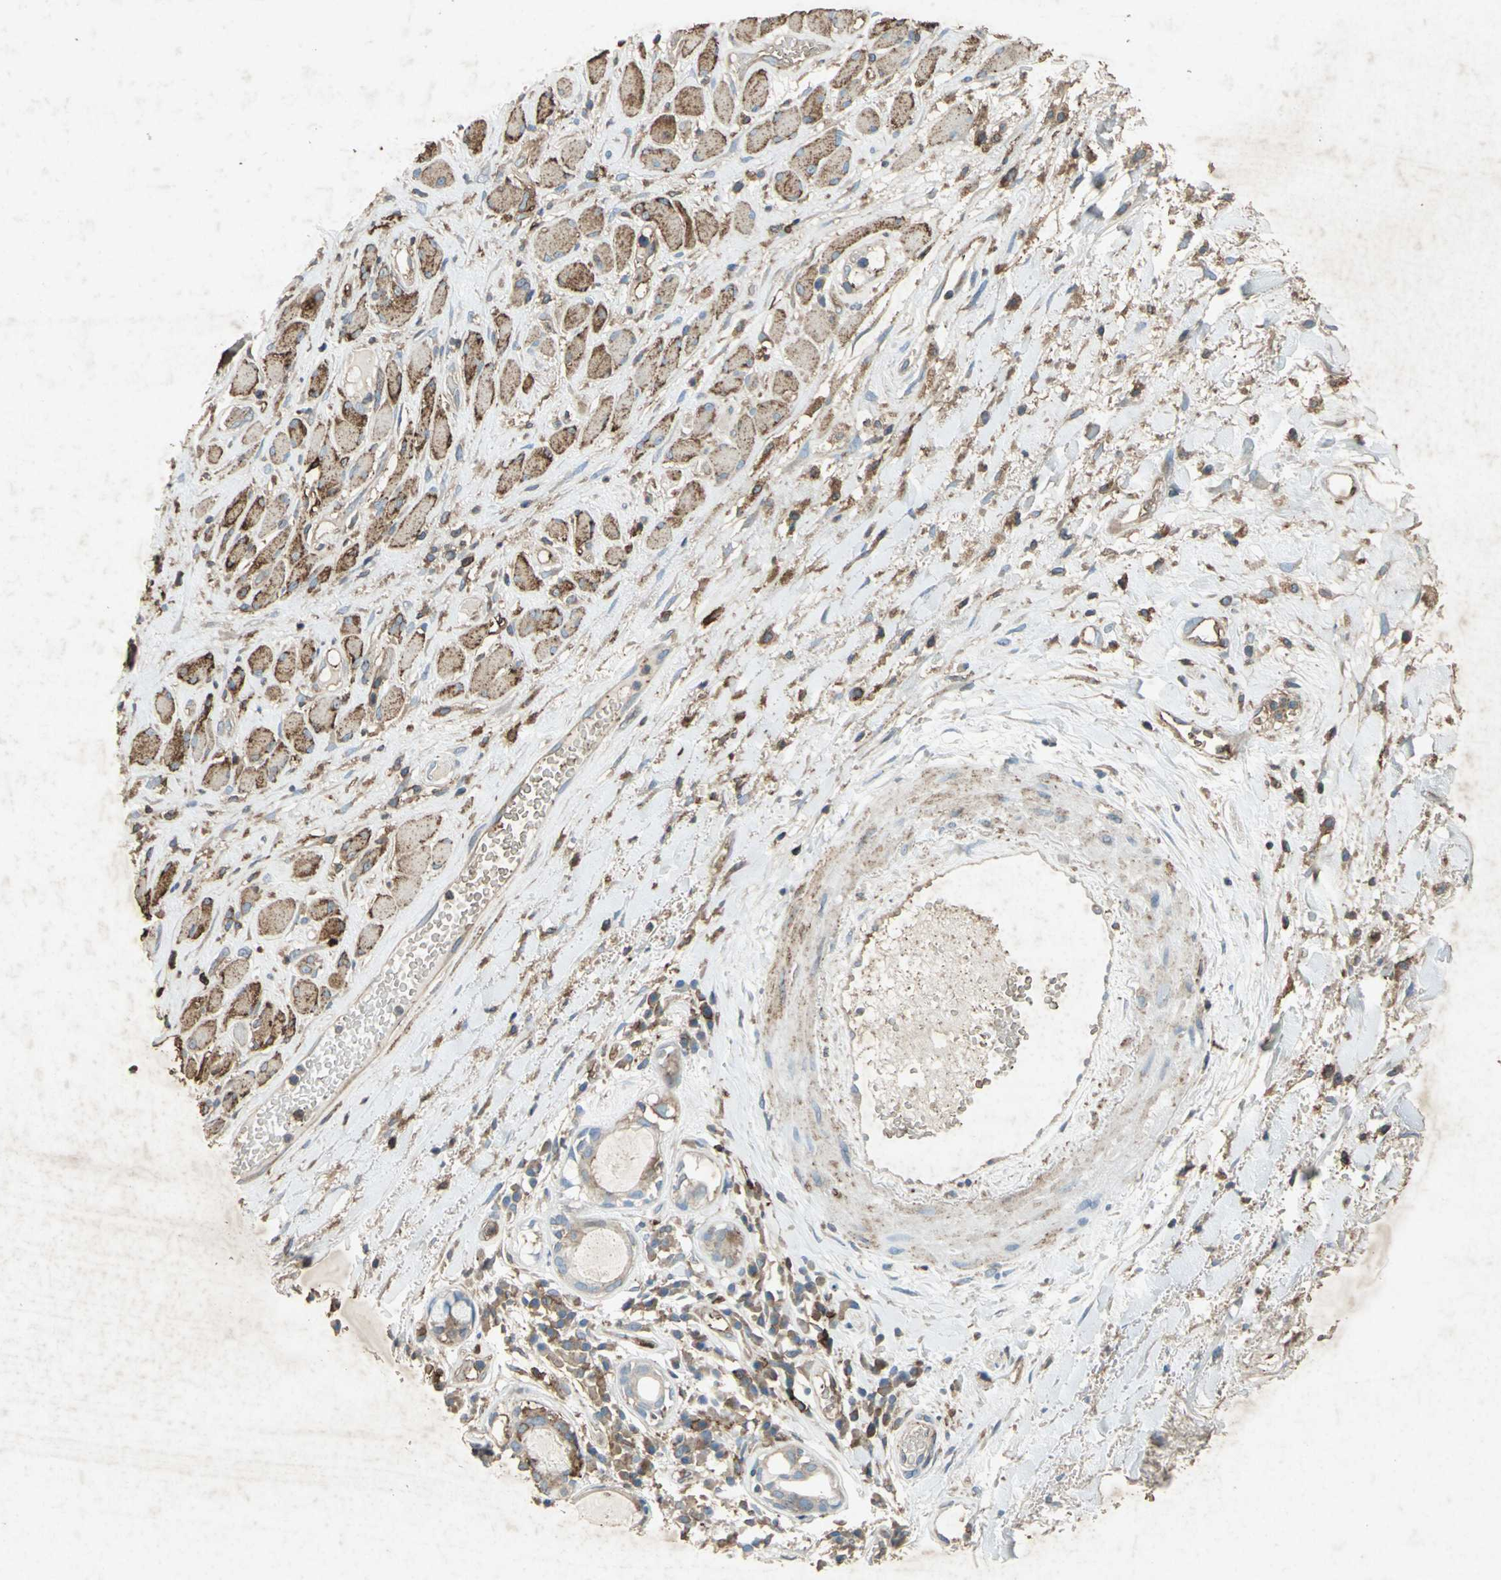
{"staining": {"intensity": "moderate", "quantity": ">75%", "location": "cytoplasmic/membranous"}, "tissue": "head and neck cancer", "cell_type": "Tumor cells", "image_type": "cancer", "snomed": [{"axis": "morphology", "description": "Squamous cell carcinoma, NOS"}, {"axis": "topography", "description": "Head-Neck"}], "caption": "Brown immunohistochemical staining in head and neck cancer displays moderate cytoplasmic/membranous staining in approximately >75% of tumor cells. (Stains: DAB (3,3'-diaminobenzidine) in brown, nuclei in blue, Microscopy: brightfield microscopy at high magnification).", "gene": "CCR6", "patient": {"sex": "male", "age": 62}}